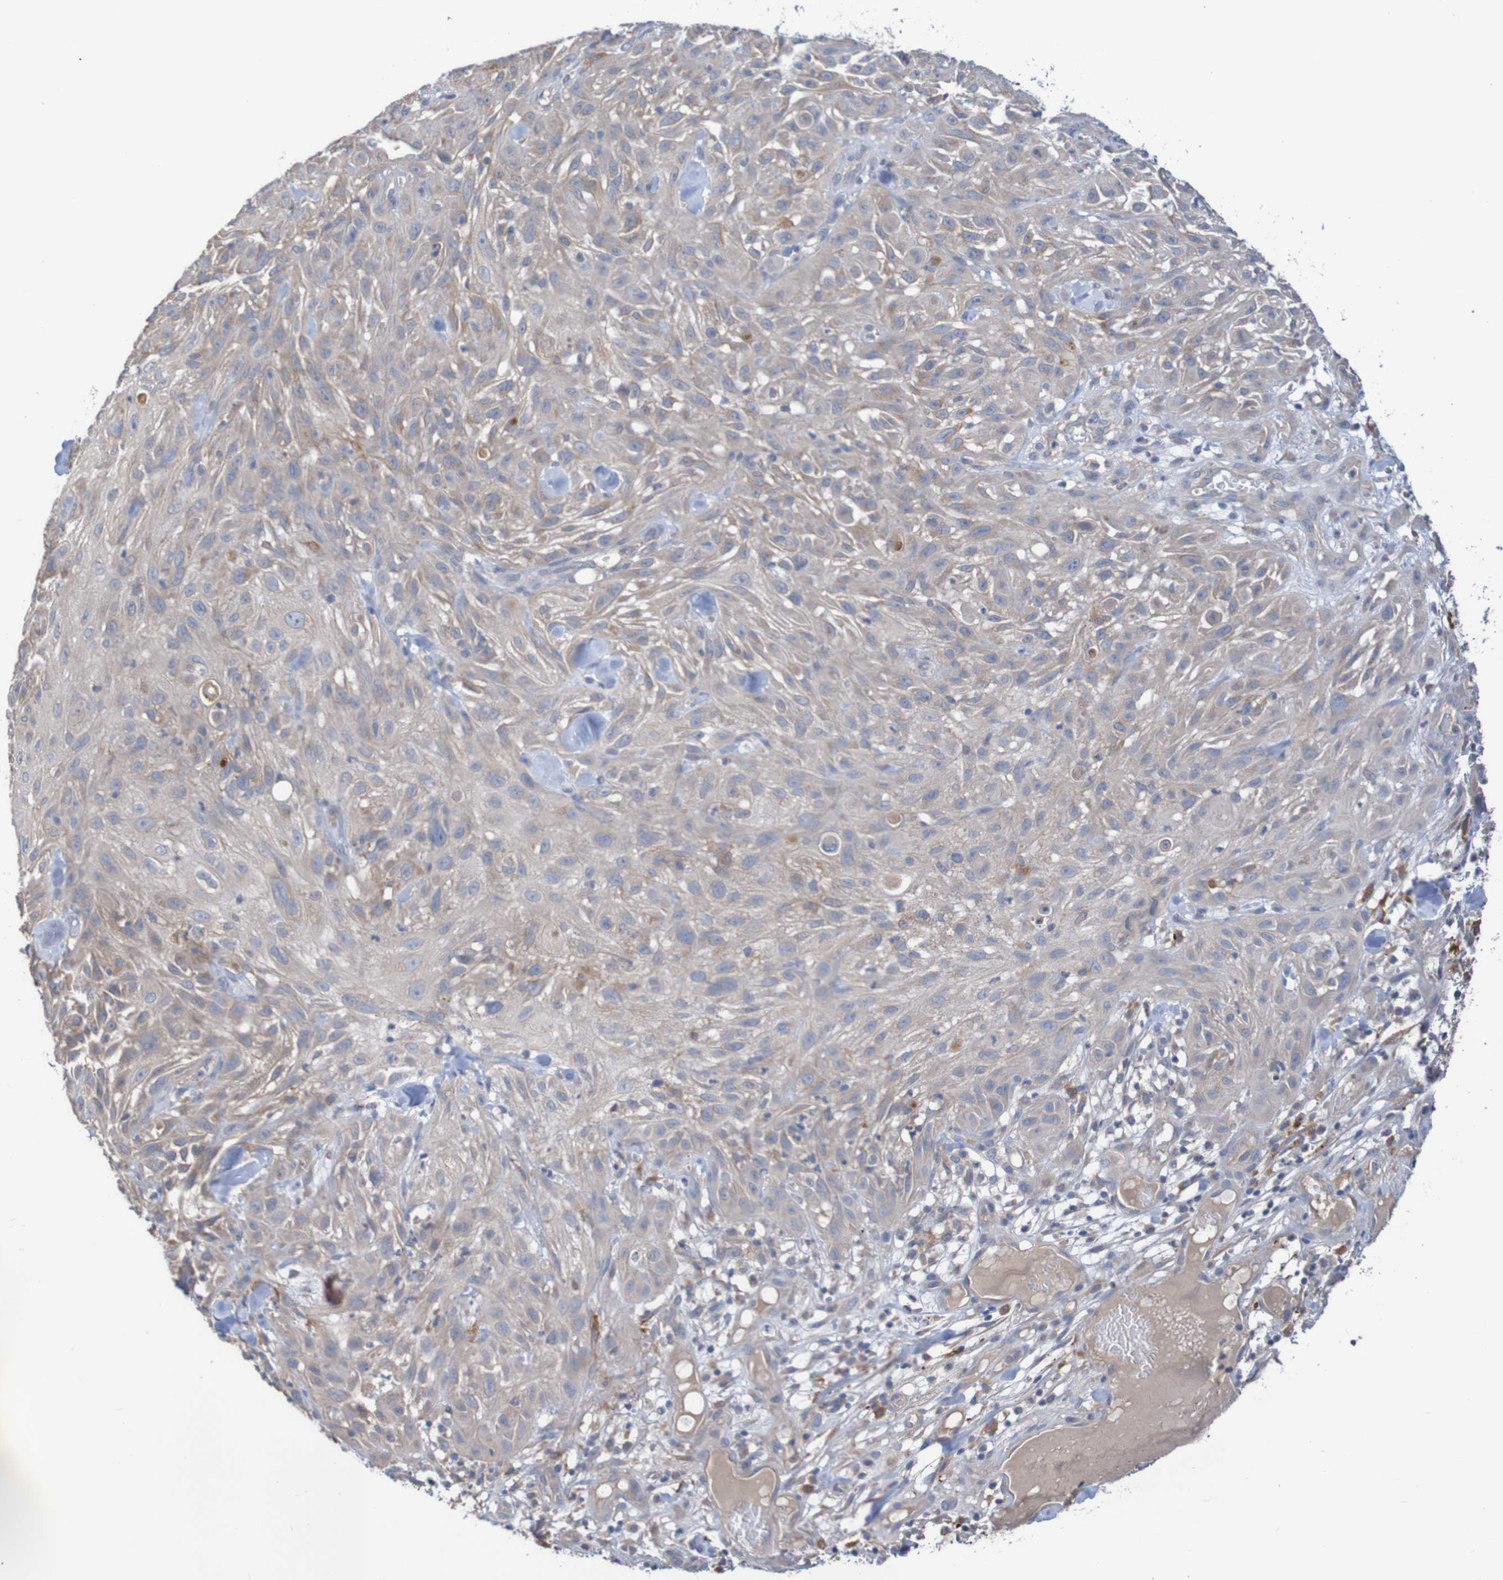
{"staining": {"intensity": "weak", "quantity": "<25%", "location": "cytoplasmic/membranous"}, "tissue": "skin cancer", "cell_type": "Tumor cells", "image_type": "cancer", "snomed": [{"axis": "morphology", "description": "Squamous cell carcinoma, NOS"}, {"axis": "topography", "description": "Skin"}], "caption": "Immunohistochemistry of human skin squamous cell carcinoma shows no positivity in tumor cells.", "gene": "PHYH", "patient": {"sex": "male", "age": 75}}